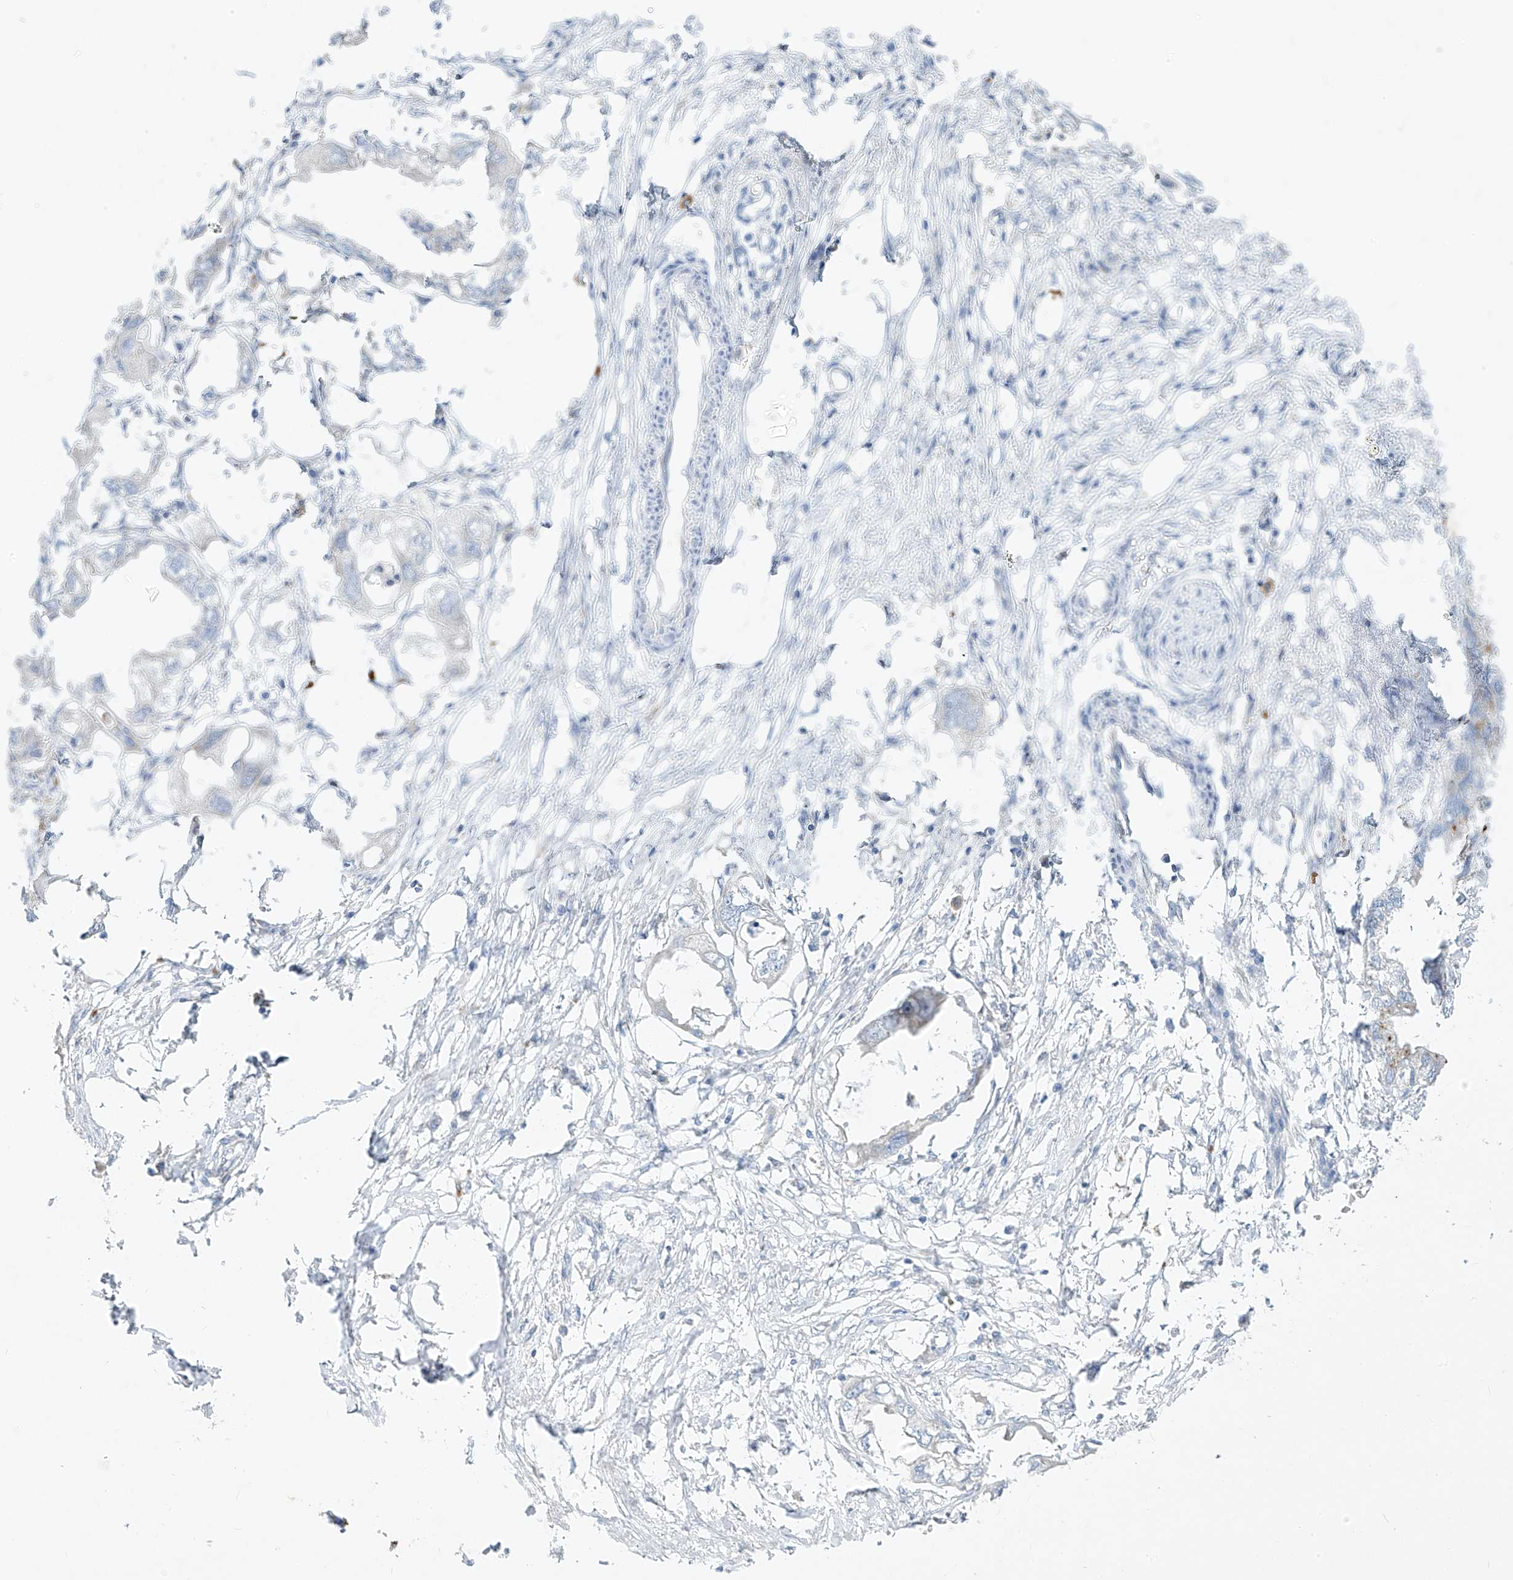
{"staining": {"intensity": "negative", "quantity": "none", "location": "none"}, "tissue": "endometrial cancer", "cell_type": "Tumor cells", "image_type": "cancer", "snomed": [{"axis": "morphology", "description": "Adenocarcinoma, NOS"}, {"axis": "morphology", "description": "Adenocarcinoma, metastatic, NOS"}, {"axis": "topography", "description": "Adipose tissue"}, {"axis": "topography", "description": "Endometrium"}], "caption": "Tumor cells are negative for brown protein staining in endometrial cancer (adenocarcinoma).", "gene": "DGKQ", "patient": {"sex": "female", "age": 67}}